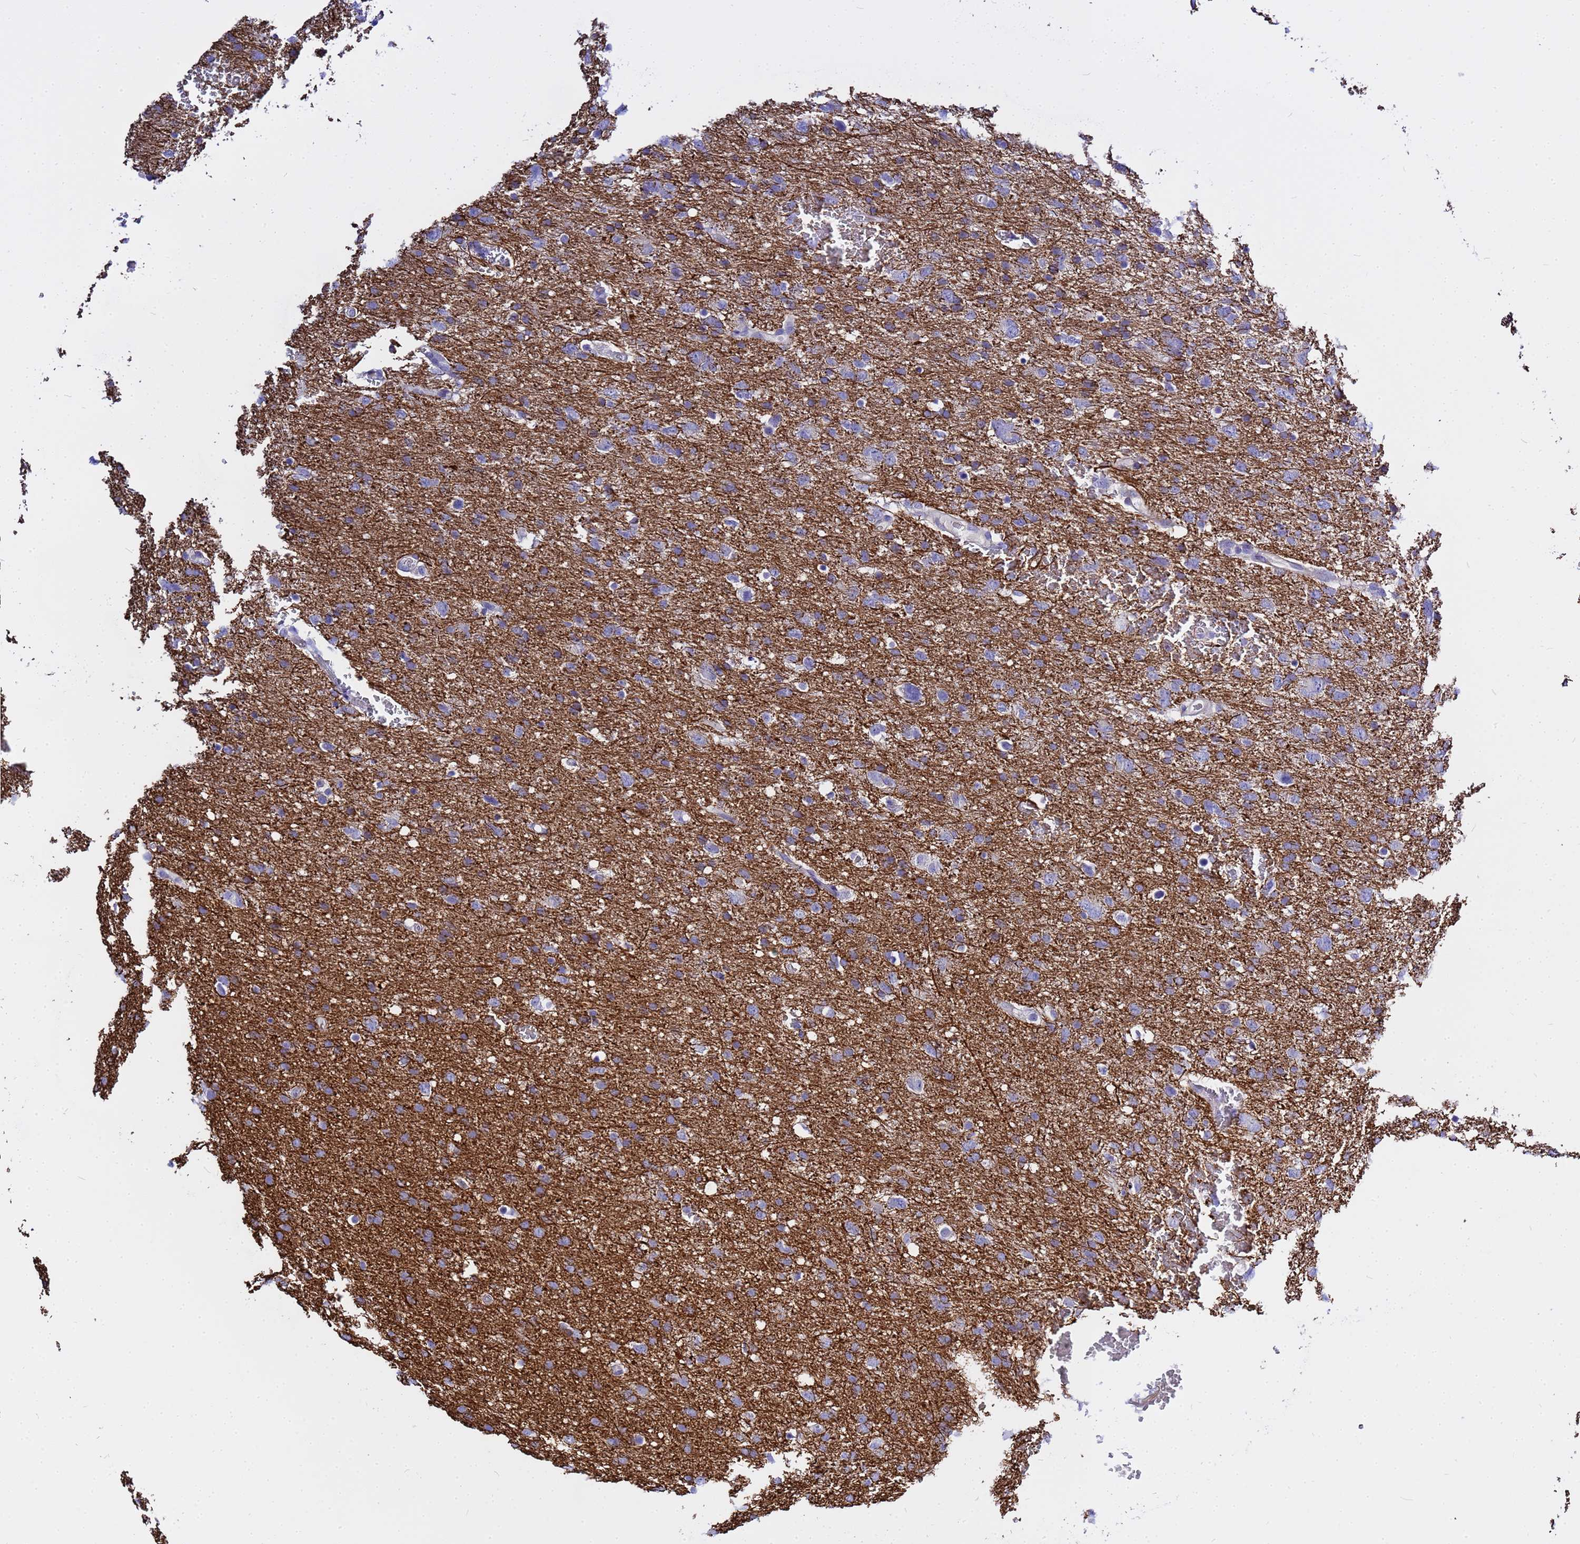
{"staining": {"intensity": "negative", "quantity": "none", "location": "none"}, "tissue": "glioma", "cell_type": "Tumor cells", "image_type": "cancer", "snomed": [{"axis": "morphology", "description": "Glioma, malignant, High grade"}, {"axis": "topography", "description": "Brain"}], "caption": "Histopathology image shows no protein expression in tumor cells of glioma tissue.", "gene": "USP18", "patient": {"sex": "male", "age": 61}}